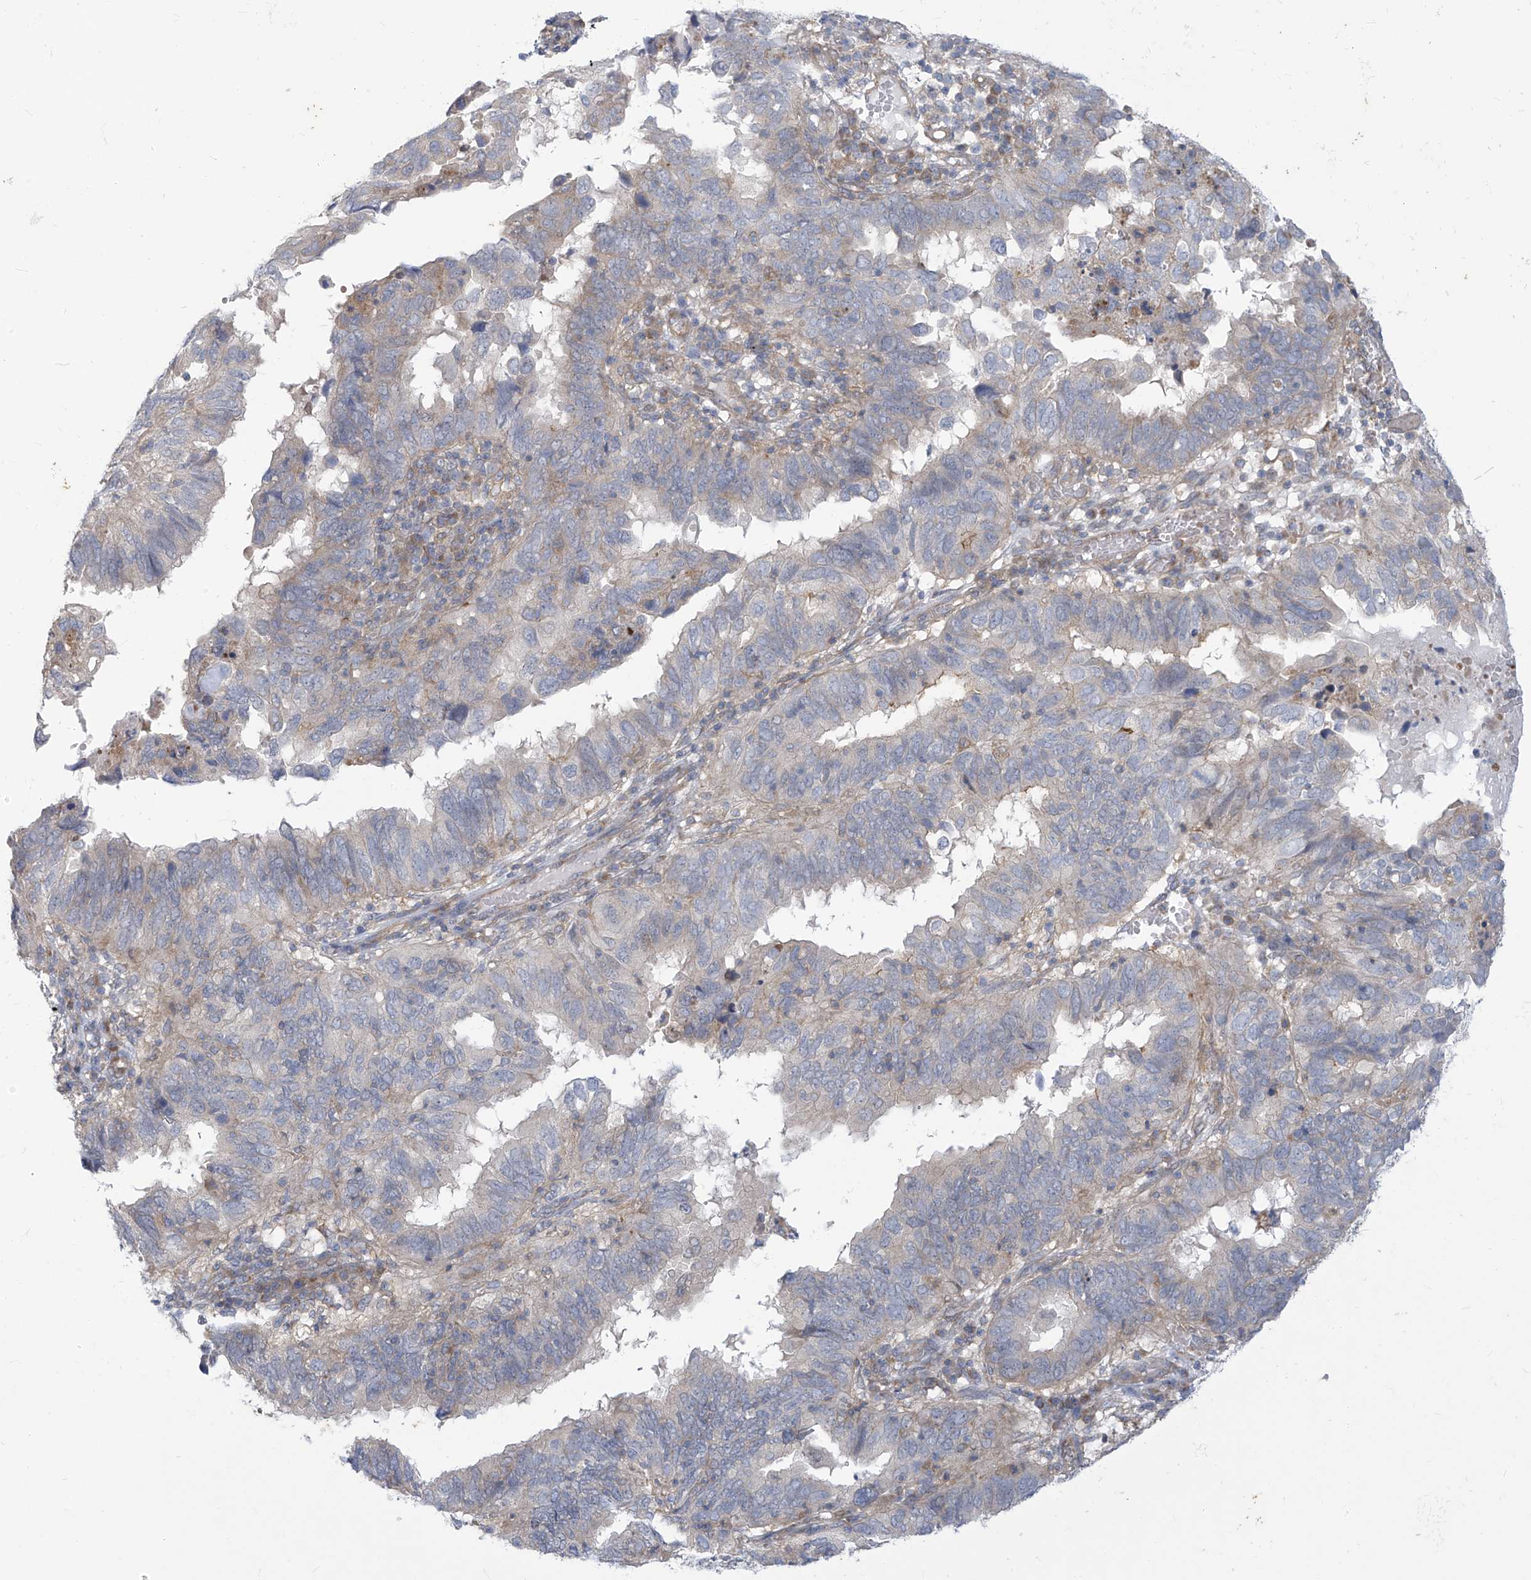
{"staining": {"intensity": "negative", "quantity": "none", "location": "none"}, "tissue": "endometrial cancer", "cell_type": "Tumor cells", "image_type": "cancer", "snomed": [{"axis": "morphology", "description": "Adenocarcinoma, NOS"}, {"axis": "topography", "description": "Uterus"}], "caption": "Tumor cells are negative for protein expression in human endometrial adenocarcinoma. (Brightfield microscopy of DAB (3,3'-diaminobenzidine) IHC at high magnification).", "gene": "ADAT2", "patient": {"sex": "female", "age": 77}}